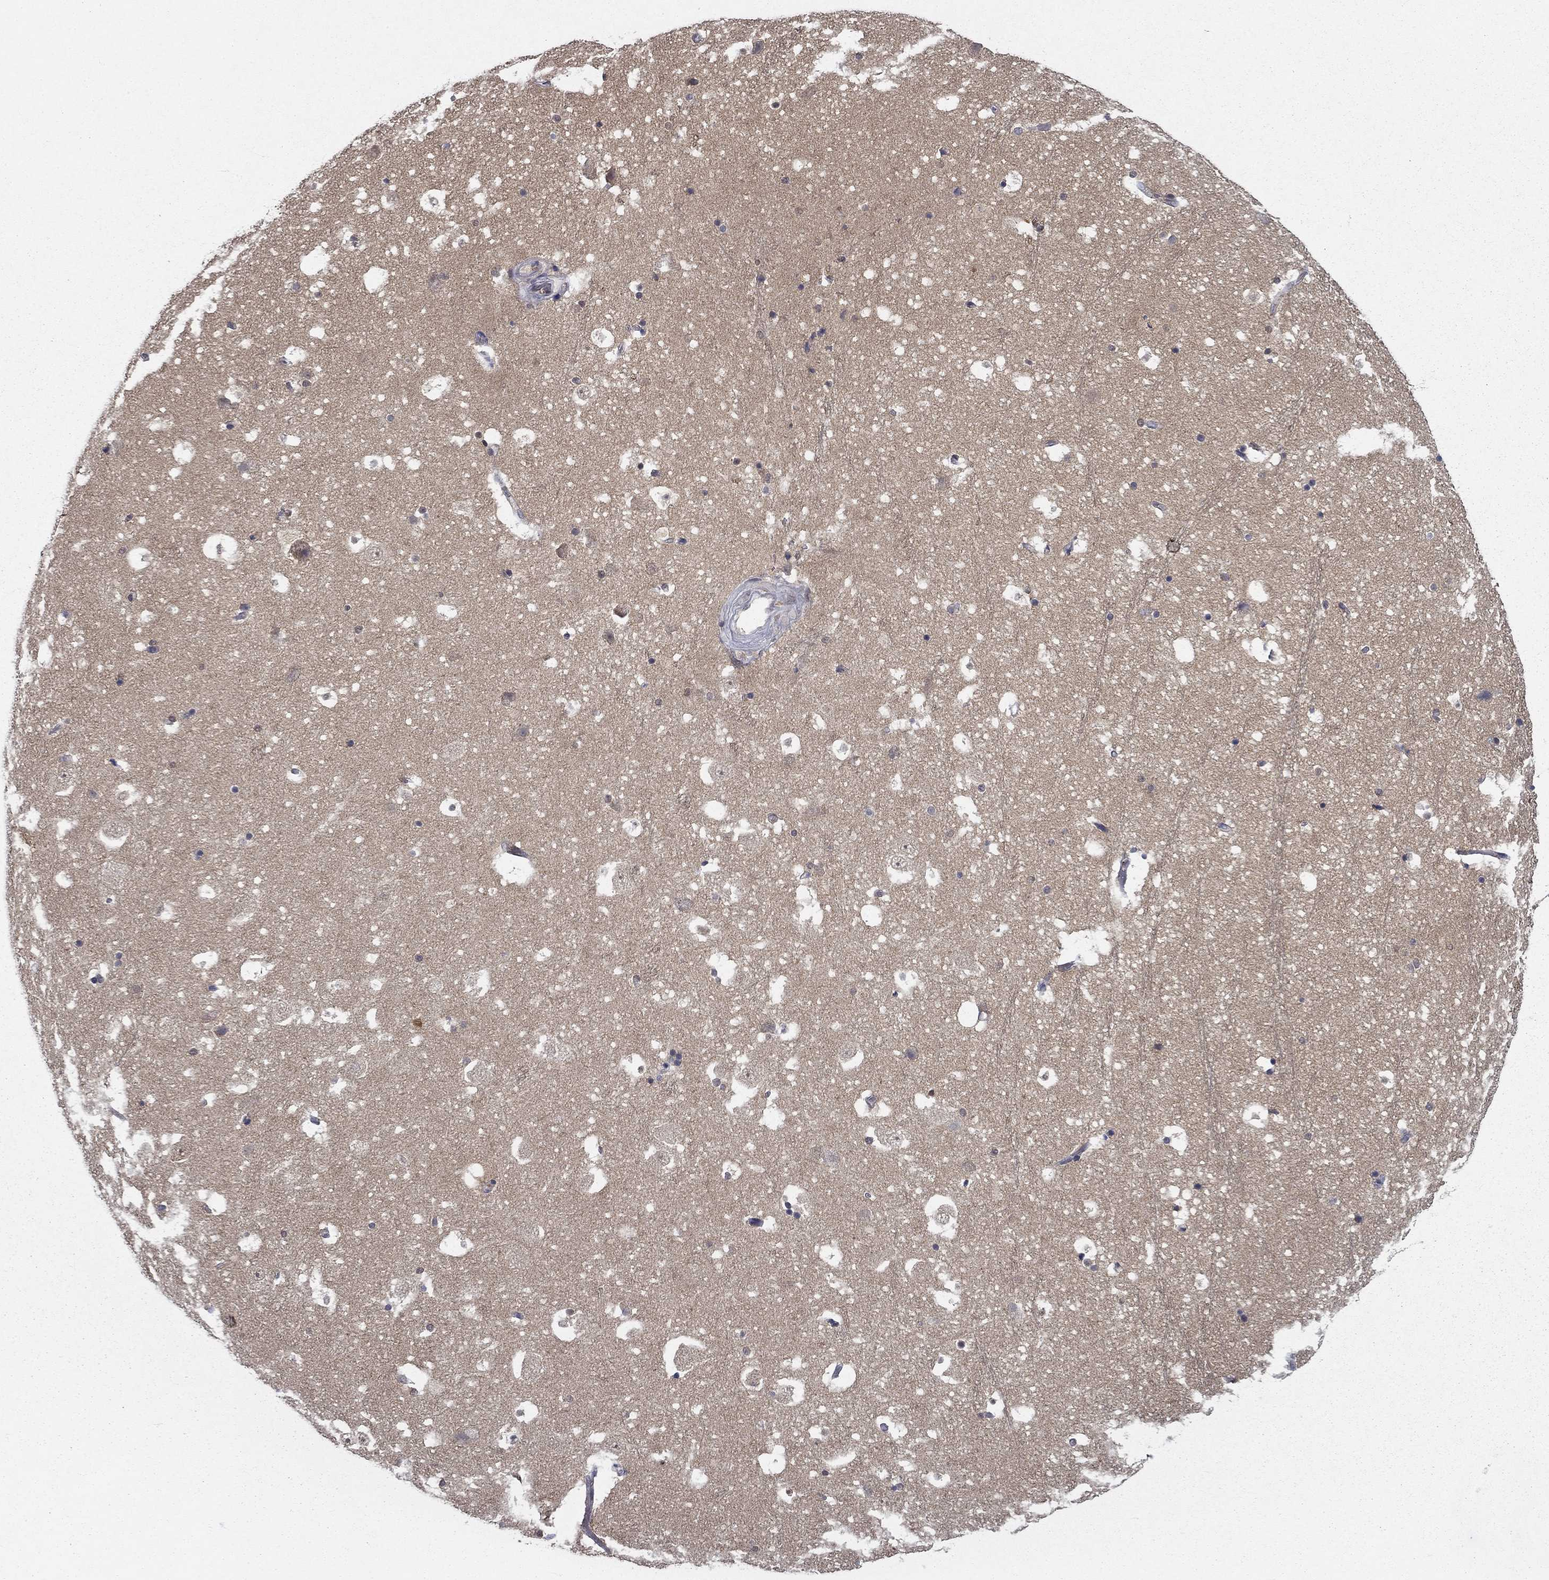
{"staining": {"intensity": "negative", "quantity": "none", "location": "none"}, "tissue": "hippocampus", "cell_type": "Glial cells", "image_type": "normal", "snomed": [{"axis": "morphology", "description": "Normal tissue, NOS"}, {"axis": "topography", "description": "Hippocampus"}], "caption": "Human hippocampus stained for a protein using IHC demonstrates no expression in glial cells.", "gene": "NIT2", "patient": {"sex": "male", "age": 51}}